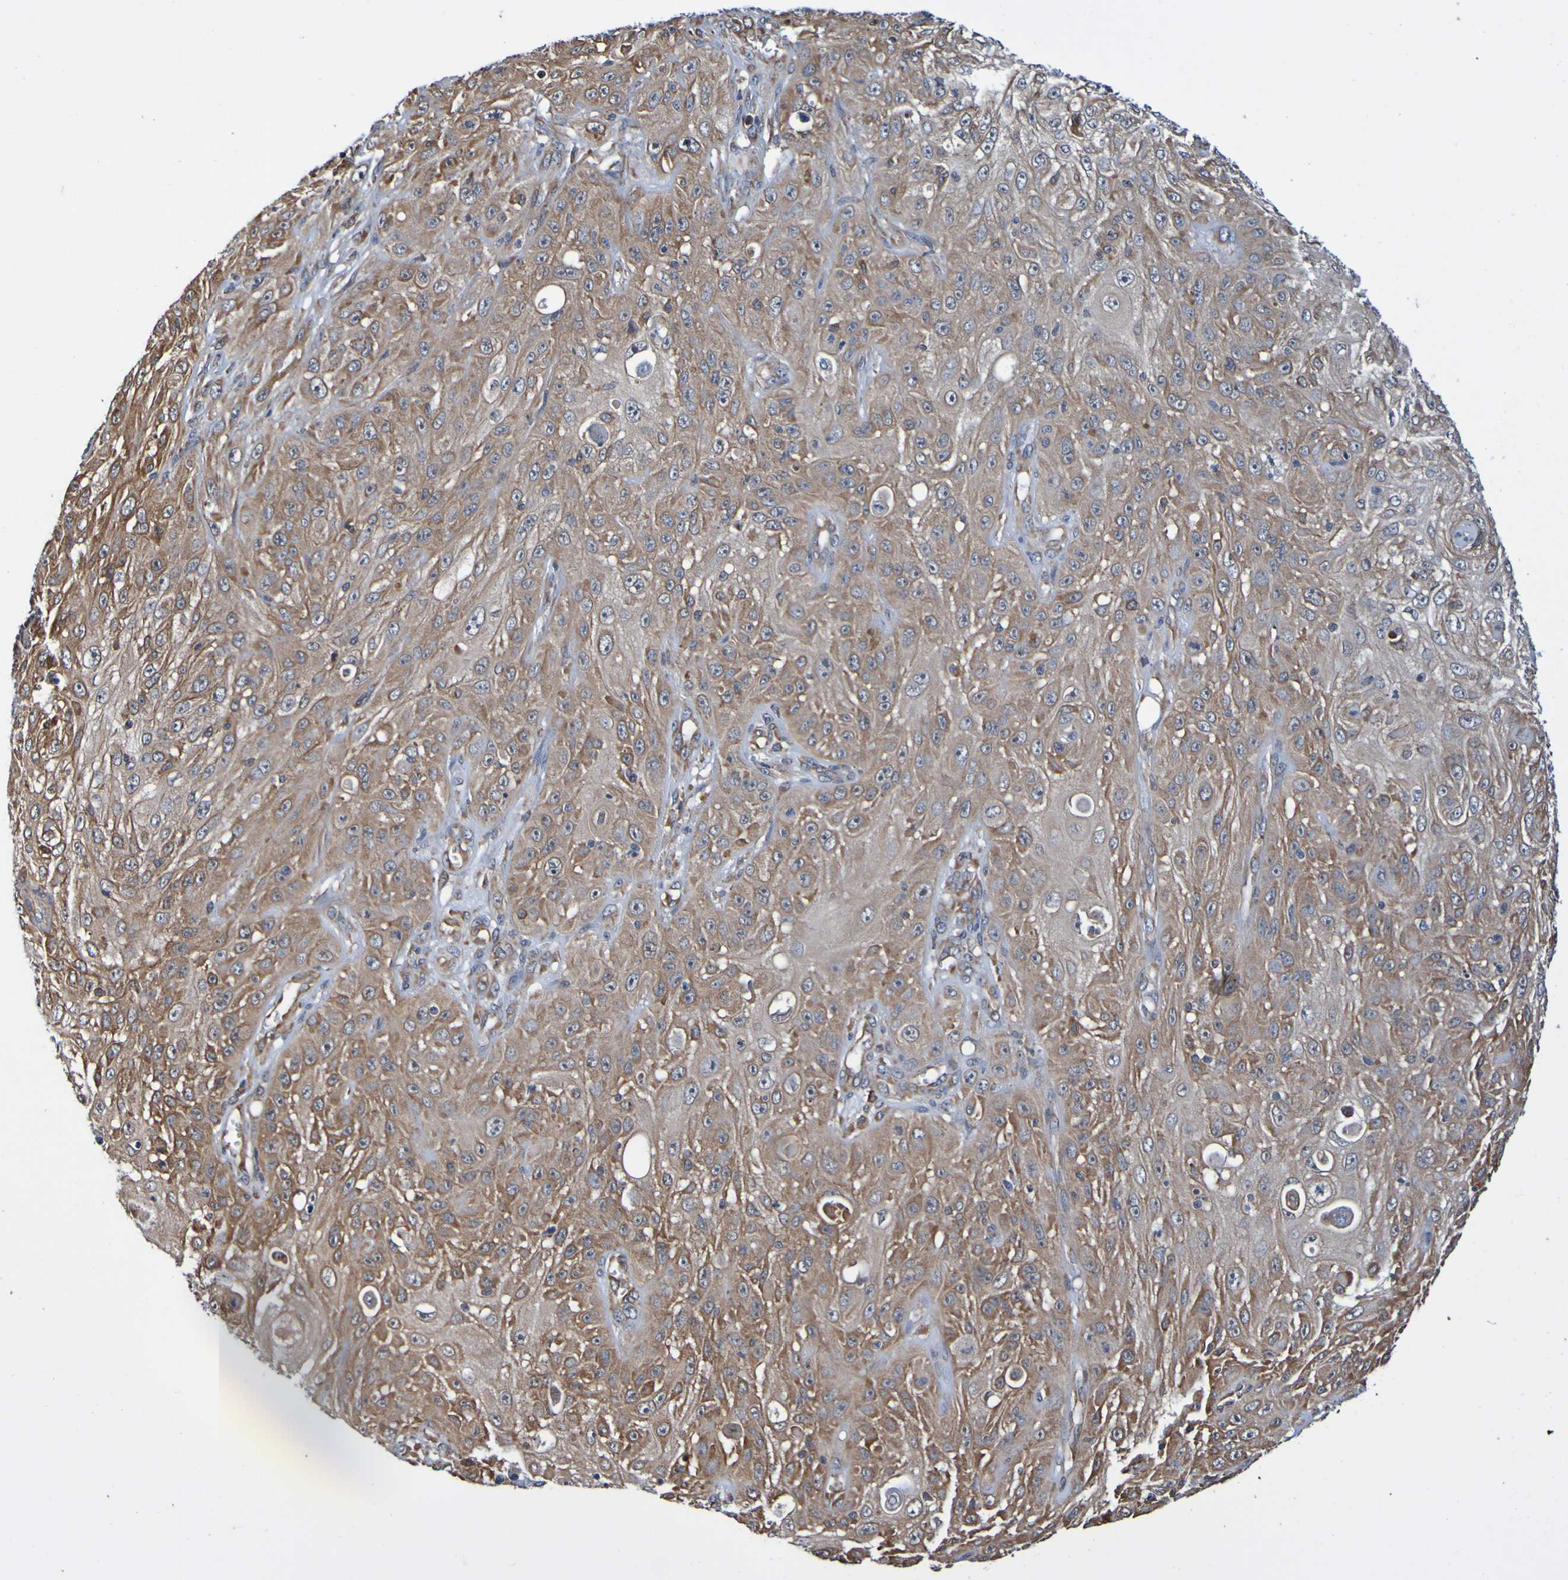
{"staining": {"intensity": "moderate", "quantity": ">75%", "location": "cytoplasmic/membranous"}, "tissue": "skin cancer", "cell_type": "Tumor cells", "image_type": "cancer", "snomed": [{"axis": "morphology", "description": "Squamous cell carcinoma, NOS"}, {"axis": "topography", "description": "Skin"}], "caption": "Human skin cancer (squamous cell carcinoma) stained with a protein marker exhibits moderate staining in tumor cells.", "gene": "AXIN1", "patient": {"sex": "male", "age": 75}}